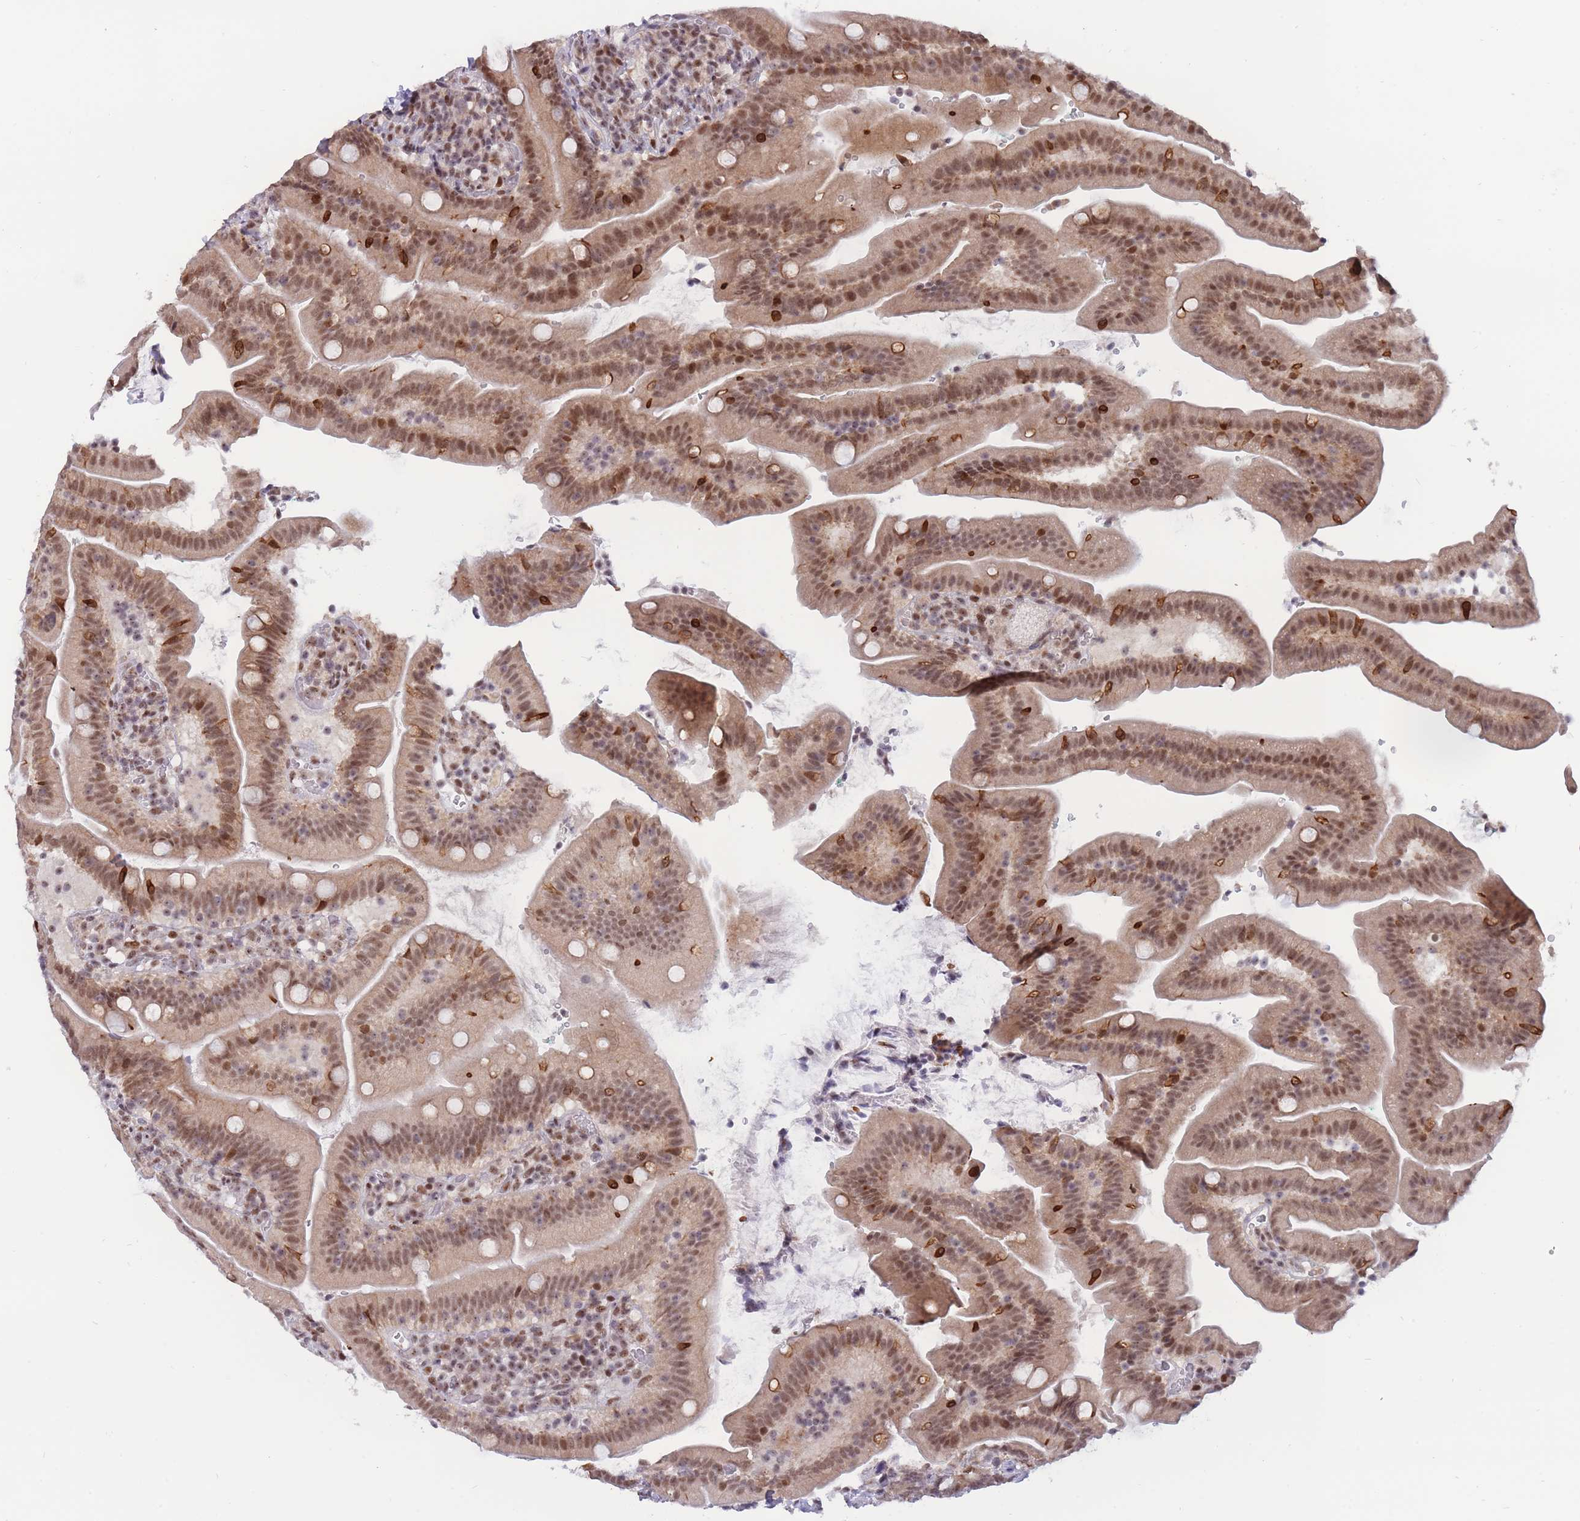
{"staining": {"intensity": "moderate", "quantity": ">75%", "location": "cytoplasmic/membranous,nuclear"}, "tissue": "duodenum", "cell_type": "Glandular cells", "image_type": "normal", "snomed": [{"axis": "morphology", "description": "Normal tissue, NOS"}, {"axis": "topography", "description": "Duodenum"}], "caption": "Glandular cells display medium levels of moderate cytoplasmic/membranous,nuclear positivity in about >75% of cells in normal duodenum.", "gene": "TARBP2", "patient": {"sex": "female", "age": 67}}